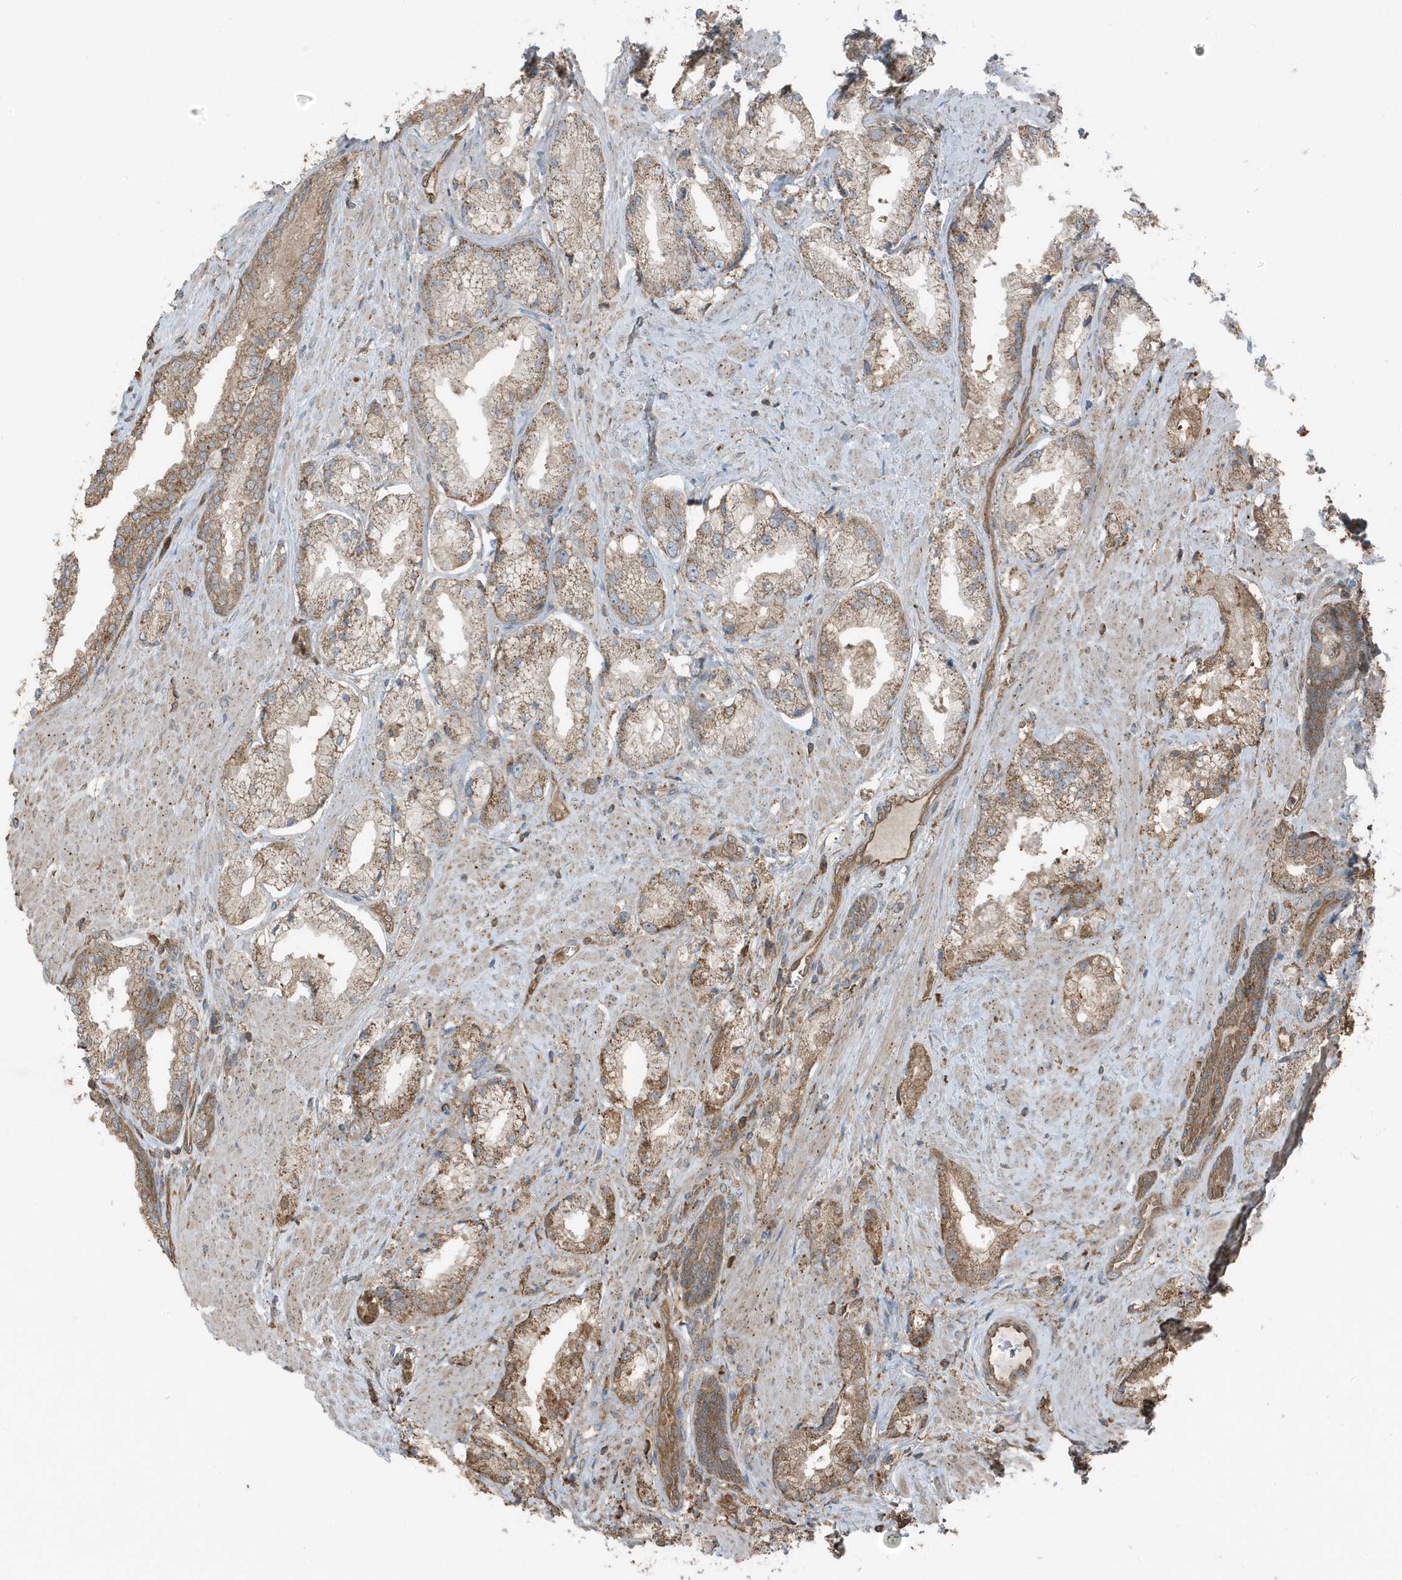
{"staining": {"intensity": "moderate", "quantity": ">75%", "location": "cytoplasmic/membranous"}, "tissue": "prostate cancer", "cell_type": "Tumor cells", "image_type": "cancer", "snomed": [{"axis": "morphology", "description": "Adenocarcinoma, Low grade"}, {"axis": "topography", "description": "Prostate"}], "caption": "Brown immunohistochemical staining in human adenocarcinoma (low-grade) (prostate) shows moderate cytoplasmic/membranous positivity in approximately >75% of tumor cells.", "gene": "AZI2", "patient": {"sex": "male", "age": 67}}